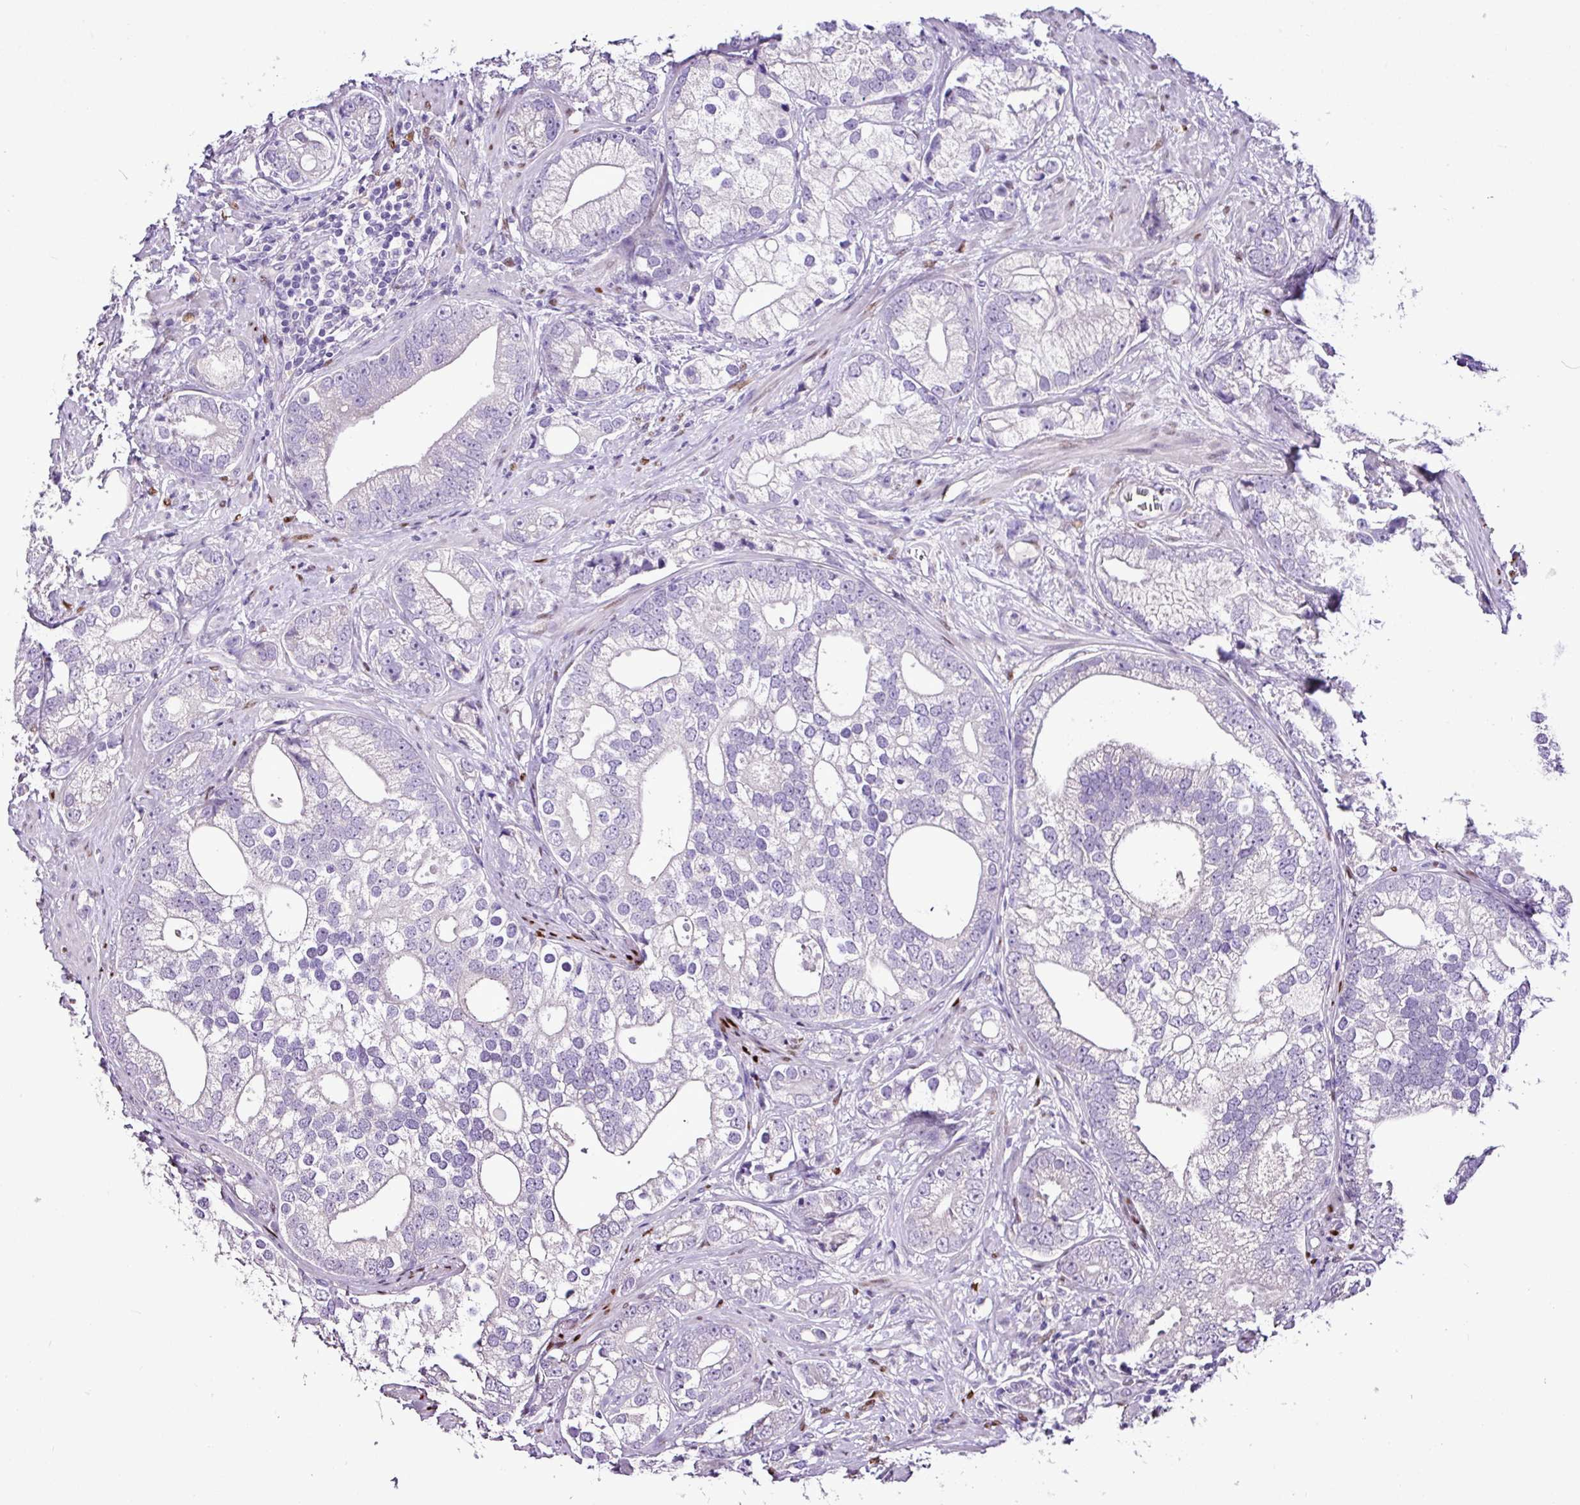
{"staining": {"intensity": "negative", "quantity": "none", "location": "none"}, "tissue": "prostate cancer", "cell_type": "Tumor cells", "image_type": "cancer", "snomed": [{"axis": "morphology", "description": "Adenocarcinoma, High grade"}, {"axis": "topography", "description": "Prostate"}], "caption": "An image of human prostate cancer is negative for staining in tumor cells. (DAB IHC, high magnification).", "gene": "ESR1", "patient": {"sex": "male", "age": 75}}